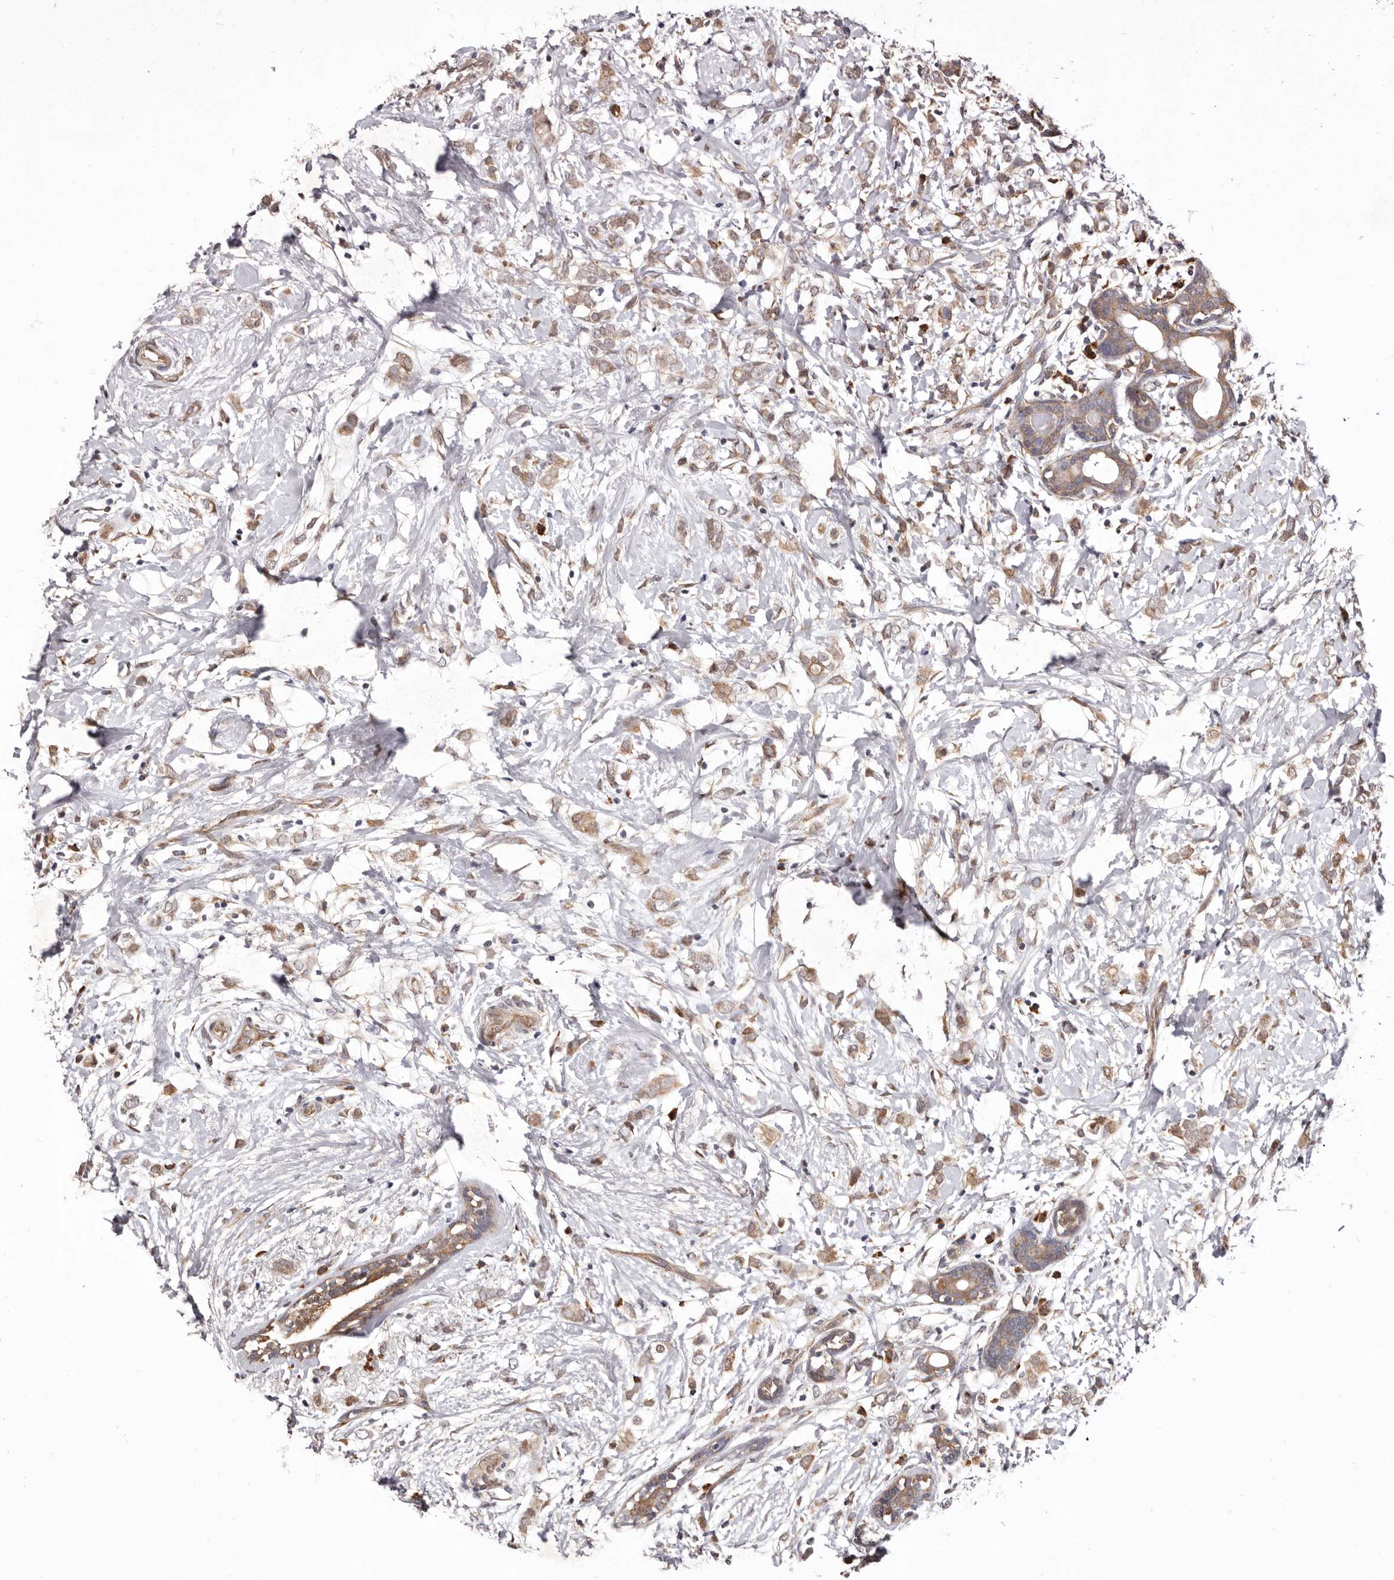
{"staining": {"intensity": "moderate", "quantity": ">75%", "location": "cytoplasmic/membranous"}, "tissue": "breast cancer", "cell_type": "Tumor cells", "image_type": "cancer", "snomed": [{"axis": "morphology", "description": "Normal tissue, NOS"}, {"axis": "morphology", "description": "Lobular carcinoma"}, {"axis": "topography", "description": "Breast"}], "caption": "Protein expression analysis of breast cancer displays moderate cytoplasmic/membranous expression in about >75% of tumor cells. (DAB IHC with brightfield microscopy, high magnification).", "gene": "RRM2B", "patient": {"sex": "female", "age": 47}}